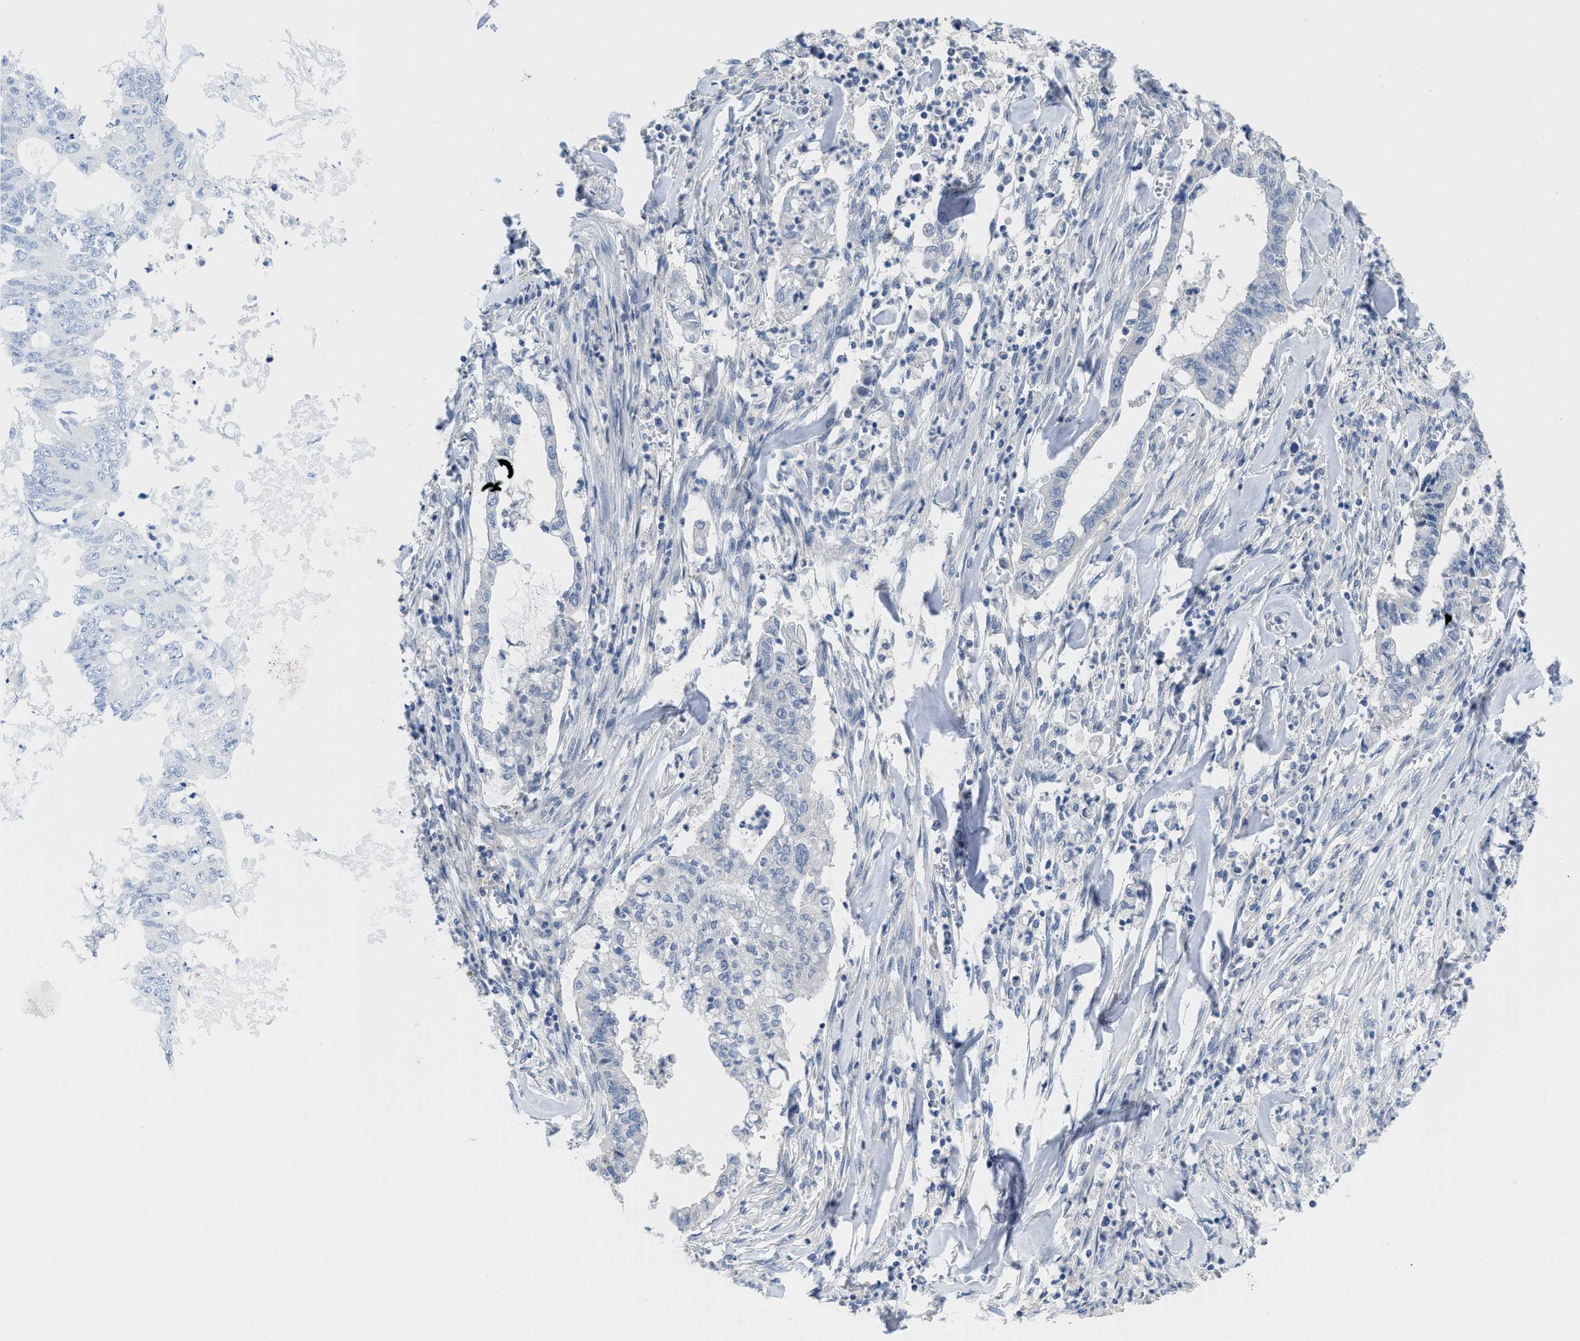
{"staining": {"intensity": "negative", "quantity": "none", "location": "none"}, "tissue": "cervical cancer", "cell_type": "Tumor cells", "image_type": "cancer", "snomed": [{"axis": "morphology", "description": "Adenocarcinoma, NOS"}, {"axis": "topography", "description": "Cervix"}], "caption": "Immunohistochemistry micrograph of cervical adenocarcinoma stained for a protein (brown), which shows no expression in tumor cells.", "gene": "PYY", "patient": {"sex": "female", "age": 44}}